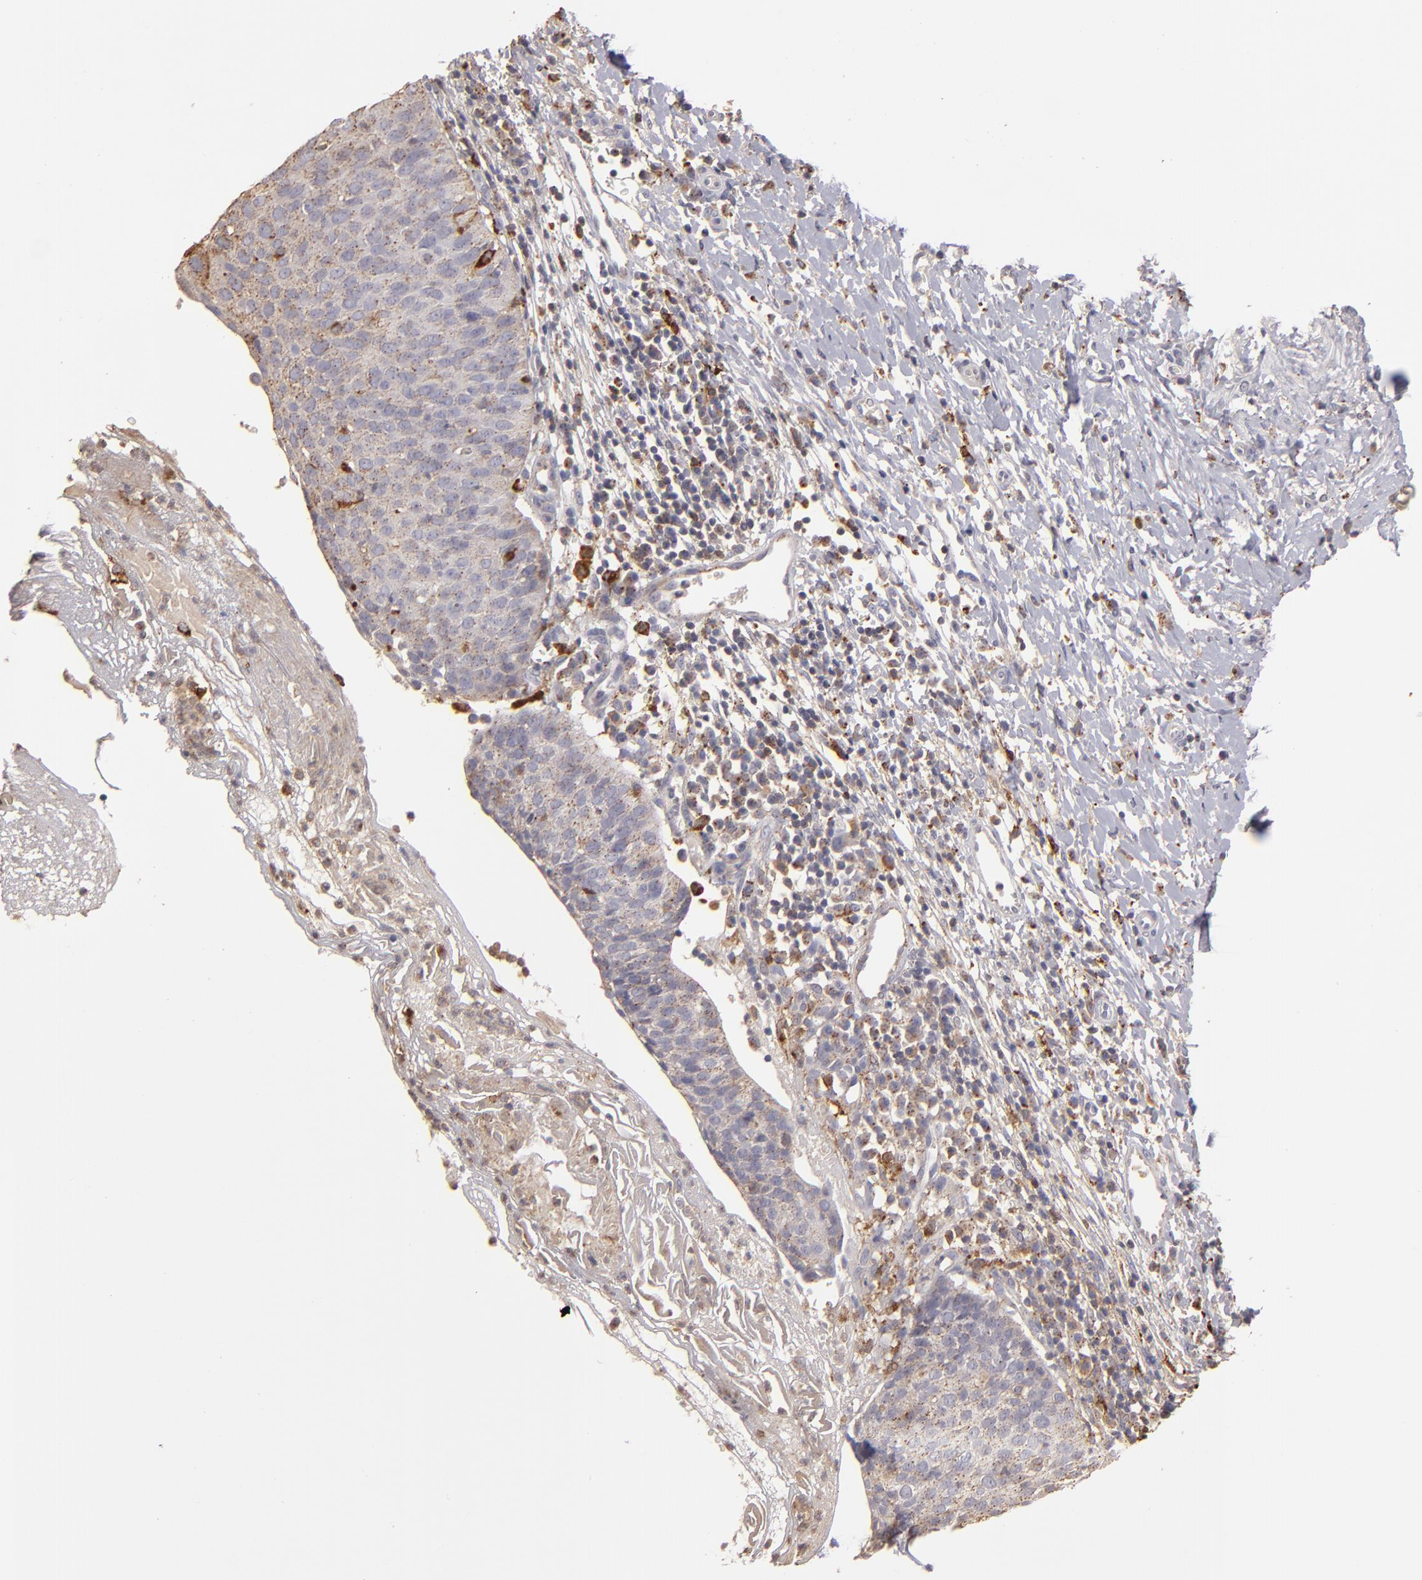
{"staining": {"intensity": "weak", "quantity": ">75%", "location": "cytoplasmic/membranous"}, "tissue": "cervical cancer", "cell_type": "Tumor cells", "image_type": "cancer", "snomed": [{"axis": "morphology", "description": "Normal tissue, NOS"}, {"axis": "morphology", "description": "Squamous cell carcinoma, NOS"}, {"axis": "topography", "description": "Cervix"}], "caption": "The micrograph displays staining of cervical squamous cell carcinoma, revealing weak cytoplasmic/membranous protein expression (brown color) within tumor cells.", "gene": "TRAF1", "patient": {"sex": "female", "age": 39}}